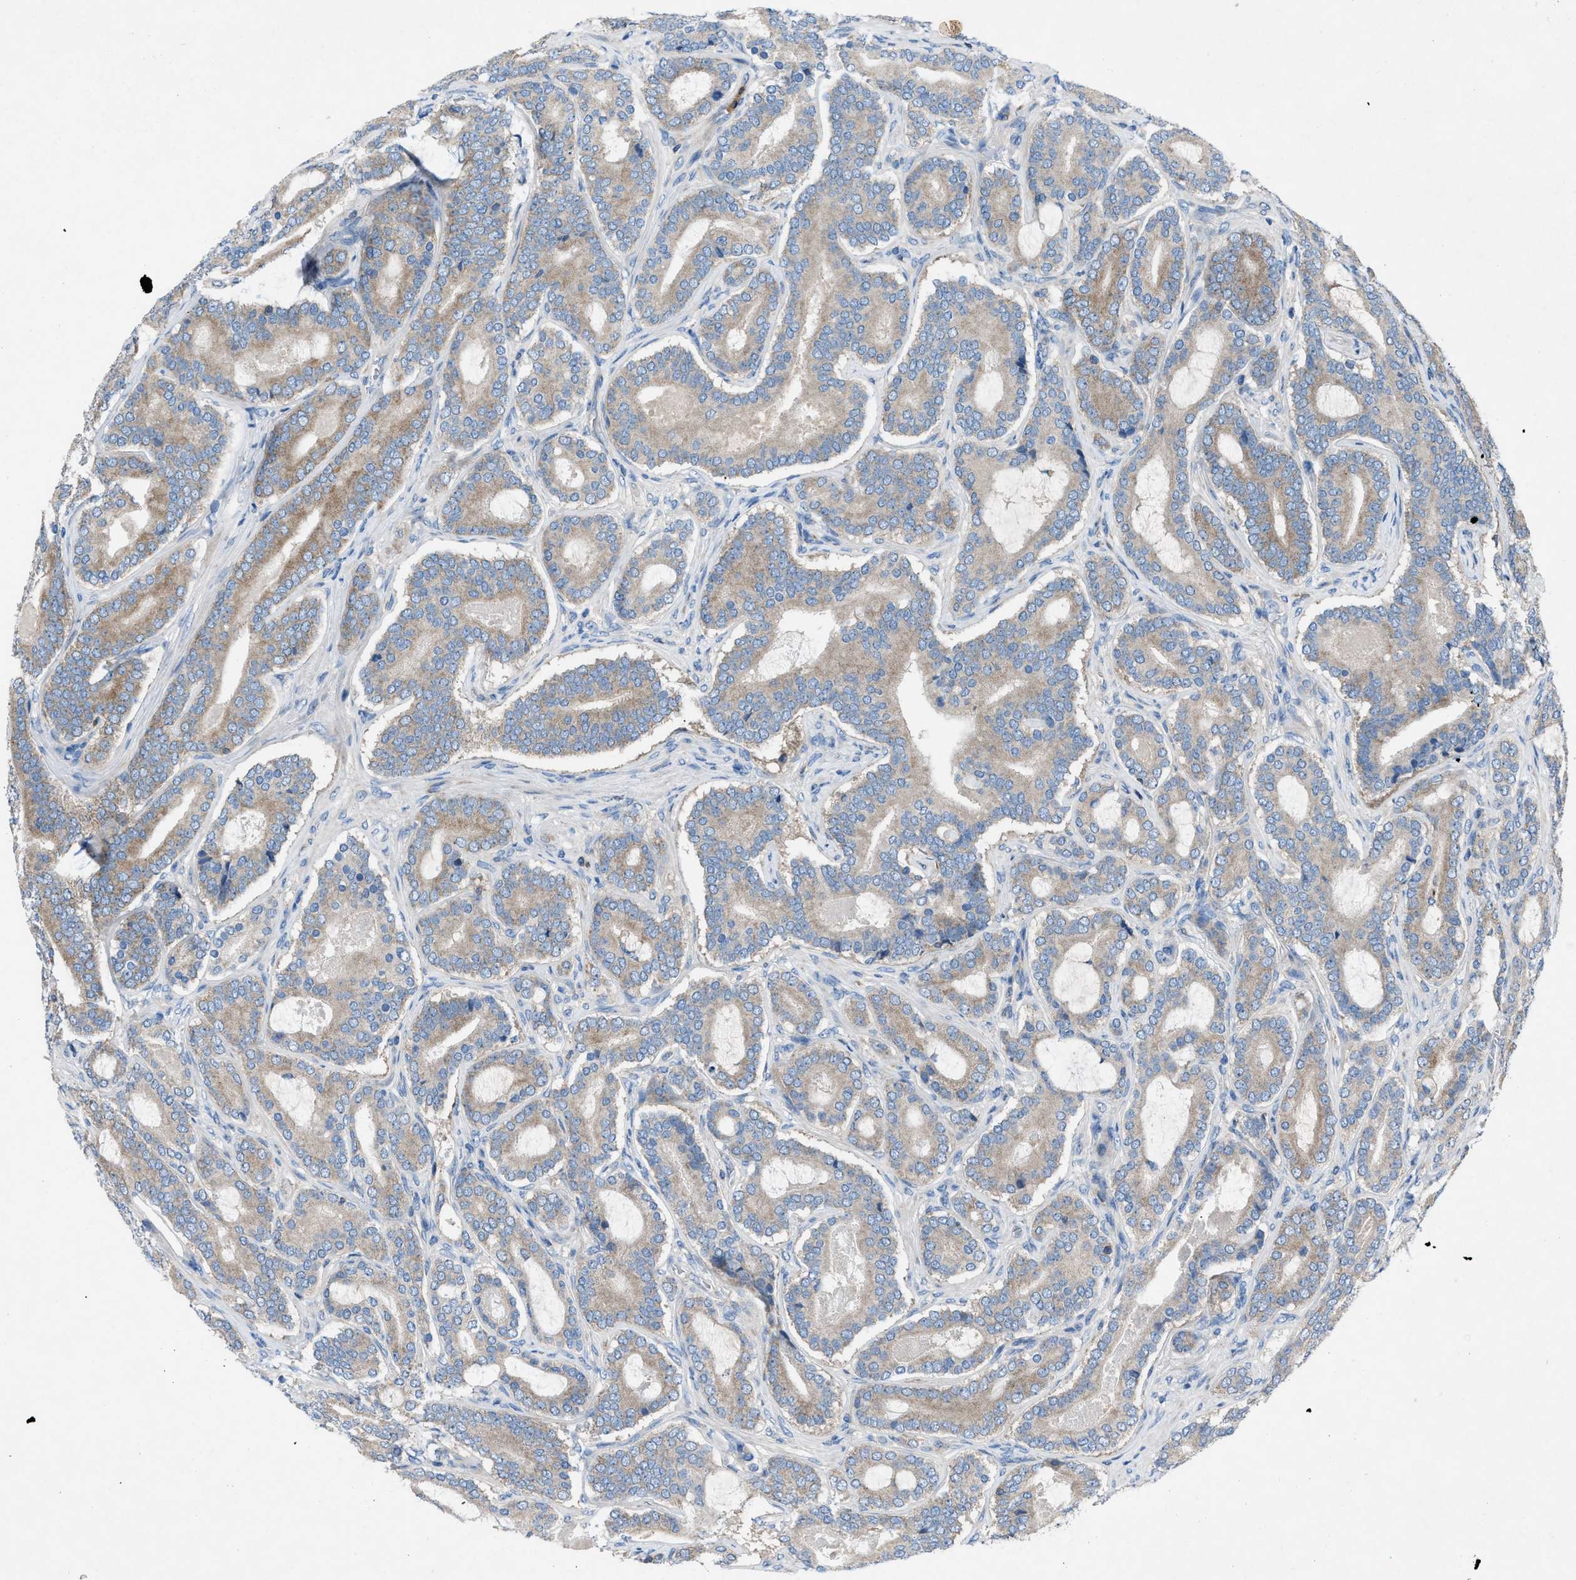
{"staining": {"intensity": "weak", "quantity": ">75%", "location": "cytoplasmic/membranous"}, "tissue": "prostate cancer", "cell_type": "Tumor cells", "image_type": "cancer", "snomed": [{"axis": "morphology", "description": "Adenocarcinoma, High grade"}, {"axis": "topography", "description": "Prostate"}], "caption": "The immunohistochemical stain labels weak cytoplasmic/membranous staining in tumor cells of prostate cancer tissue.", "gene": "GRK6", "patient": {"sex": "male", "age": 60}}